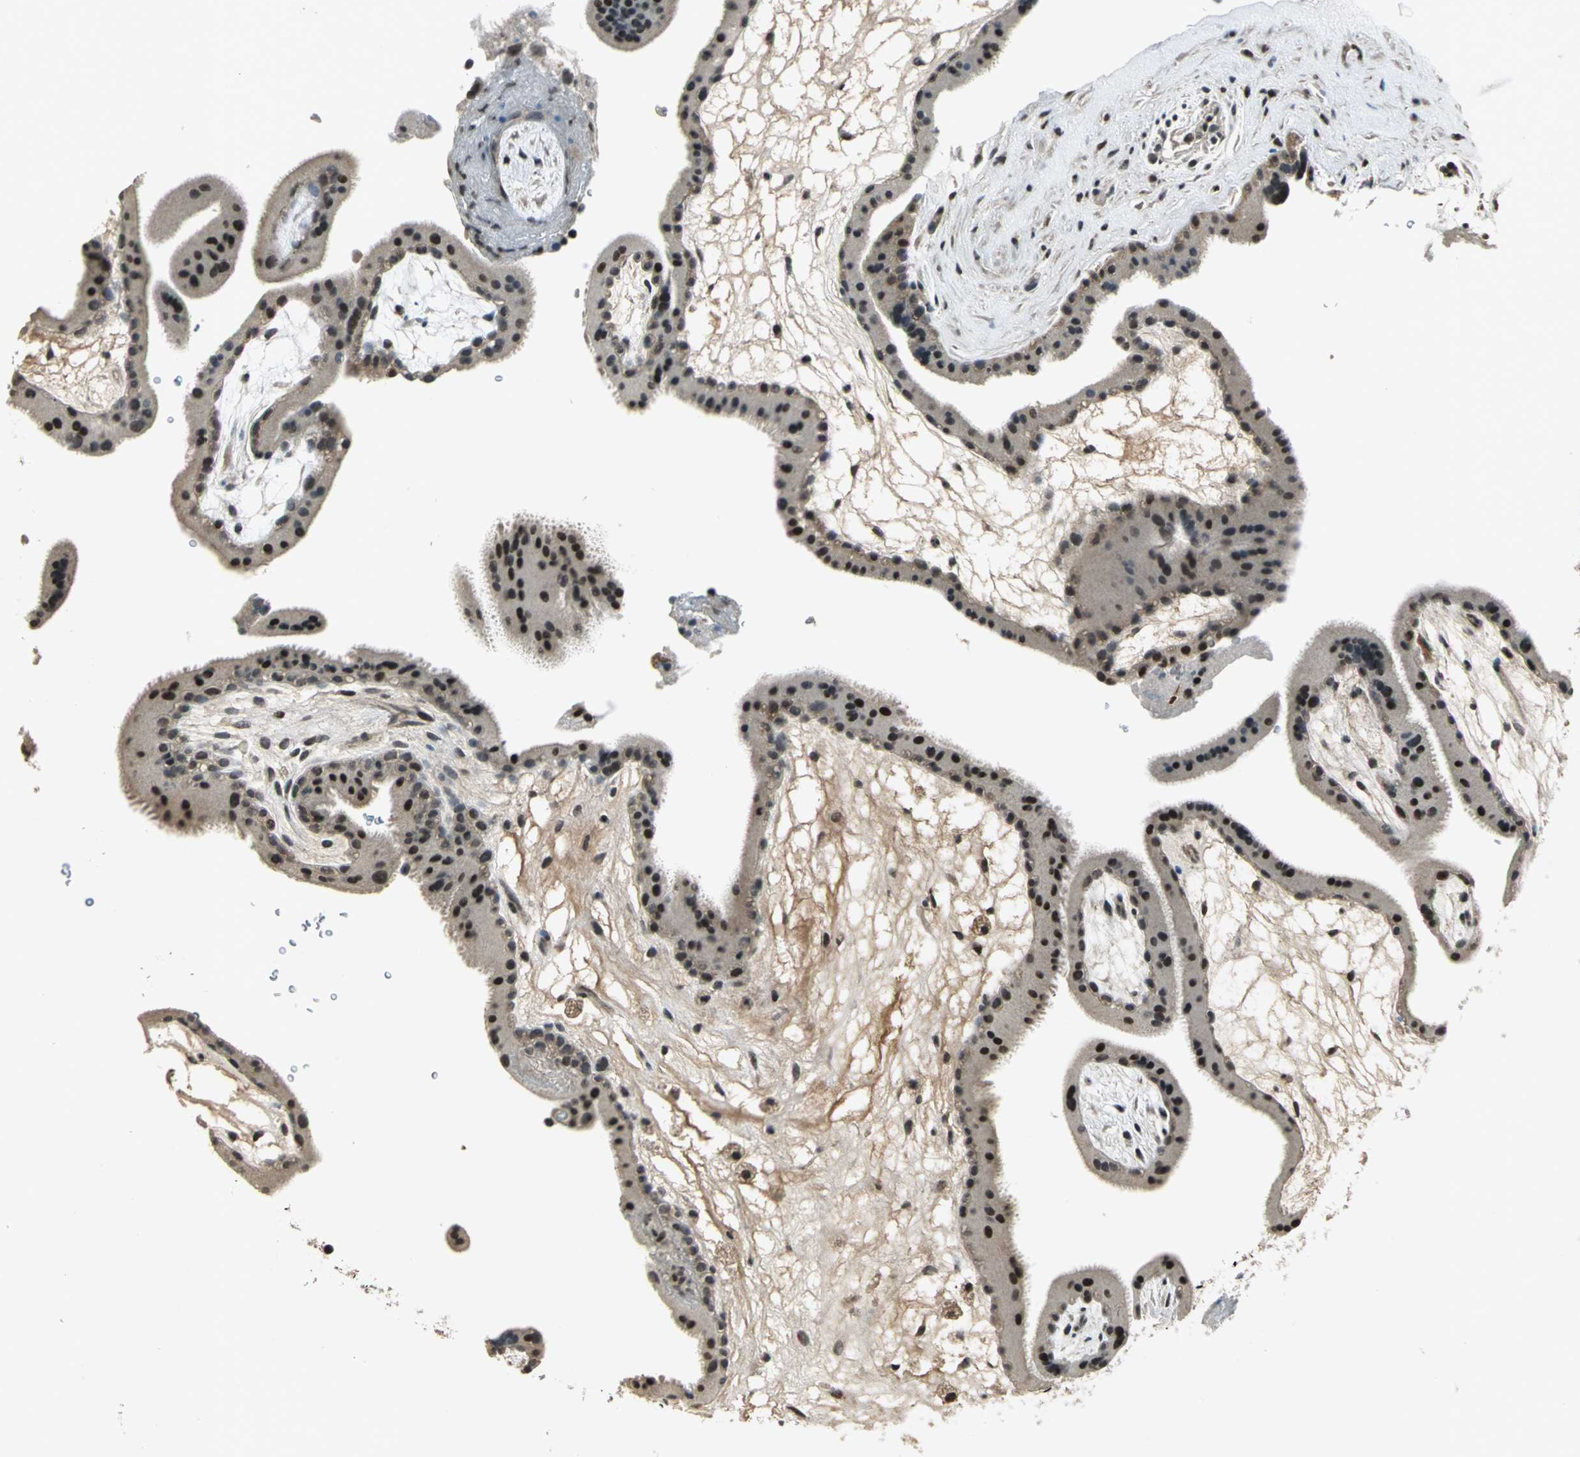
{"staining": {"intensity": "moderate", "quantity": "25%-75%", "location": "nuclear"}, "tissue": "placenta", "cell_type": "Trophoblastic cells", "image_type": "normal", "snomed": [{"axis": "morphology", "description": "Normal tissue, NOS"}, {"axis": "topography", "description": "Placenta"}], "caption": "Immunohistochemistry (IHC) micrograph of unremarkable placenta: placenta stained using IHC exhibits medium levels of moderate protein expression localized specifically in the nuclear of trophoblastic cells, appearing as a nuclear brown color.", "gene": "RAD17", "patient": {"sex": "female", "age": 19}}